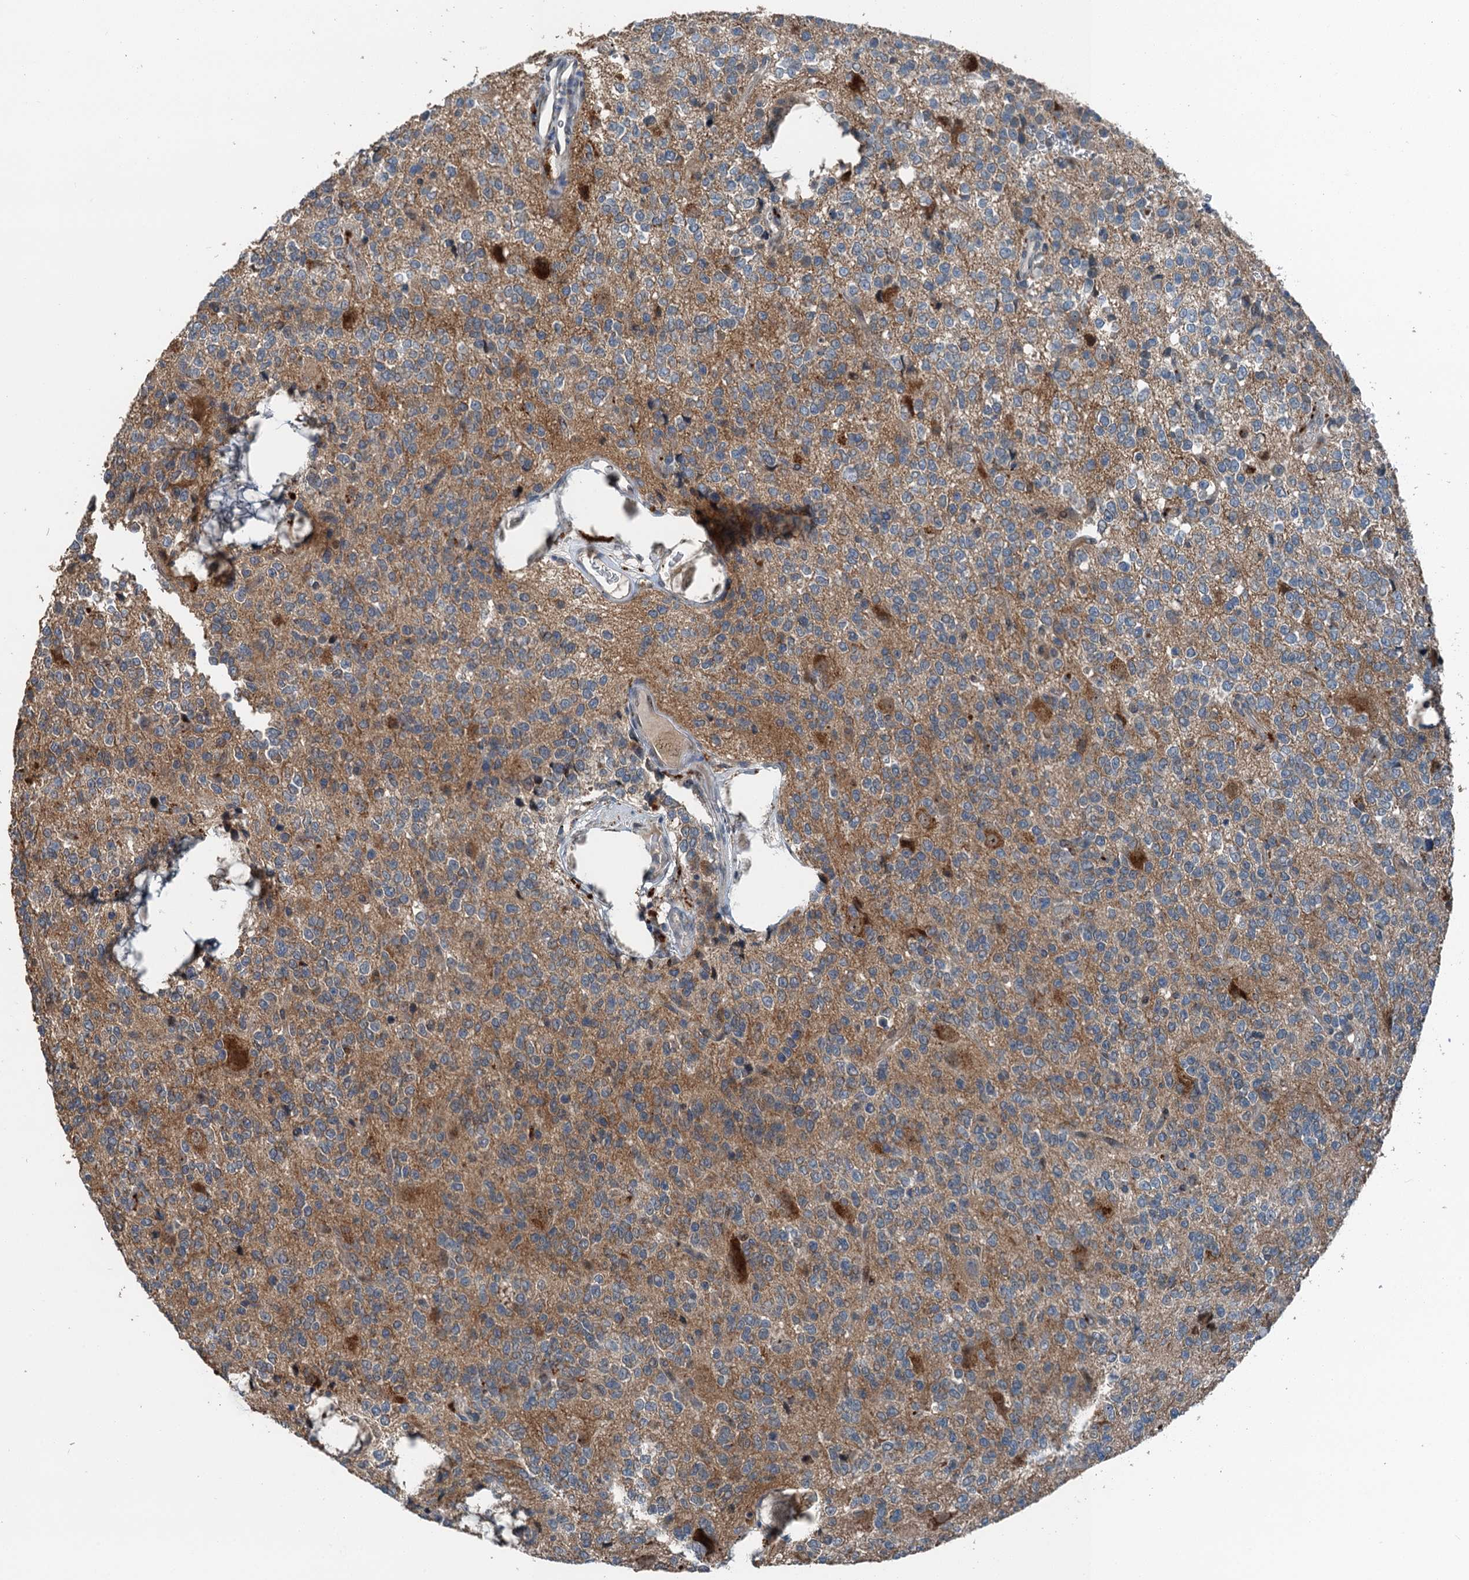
{"staining": {"intensity": "weak", "quantity": "<25%", "location": "cytoplasmic/membranous"}, "tissue": "glioma", "cell_type": "Tumor cells", "image_type": "cancer", "snomed": [{"axis": "morphology", "description": "Glioma, malignant, High grade"}, {"axis": "topography", "description": "Brain"}], "caption": "Human glioma stained for a protein using IHC exhibits no staining in tumor cells.", "gene": "BMERB1", "patient": {"sex": "female", "age": 62}}